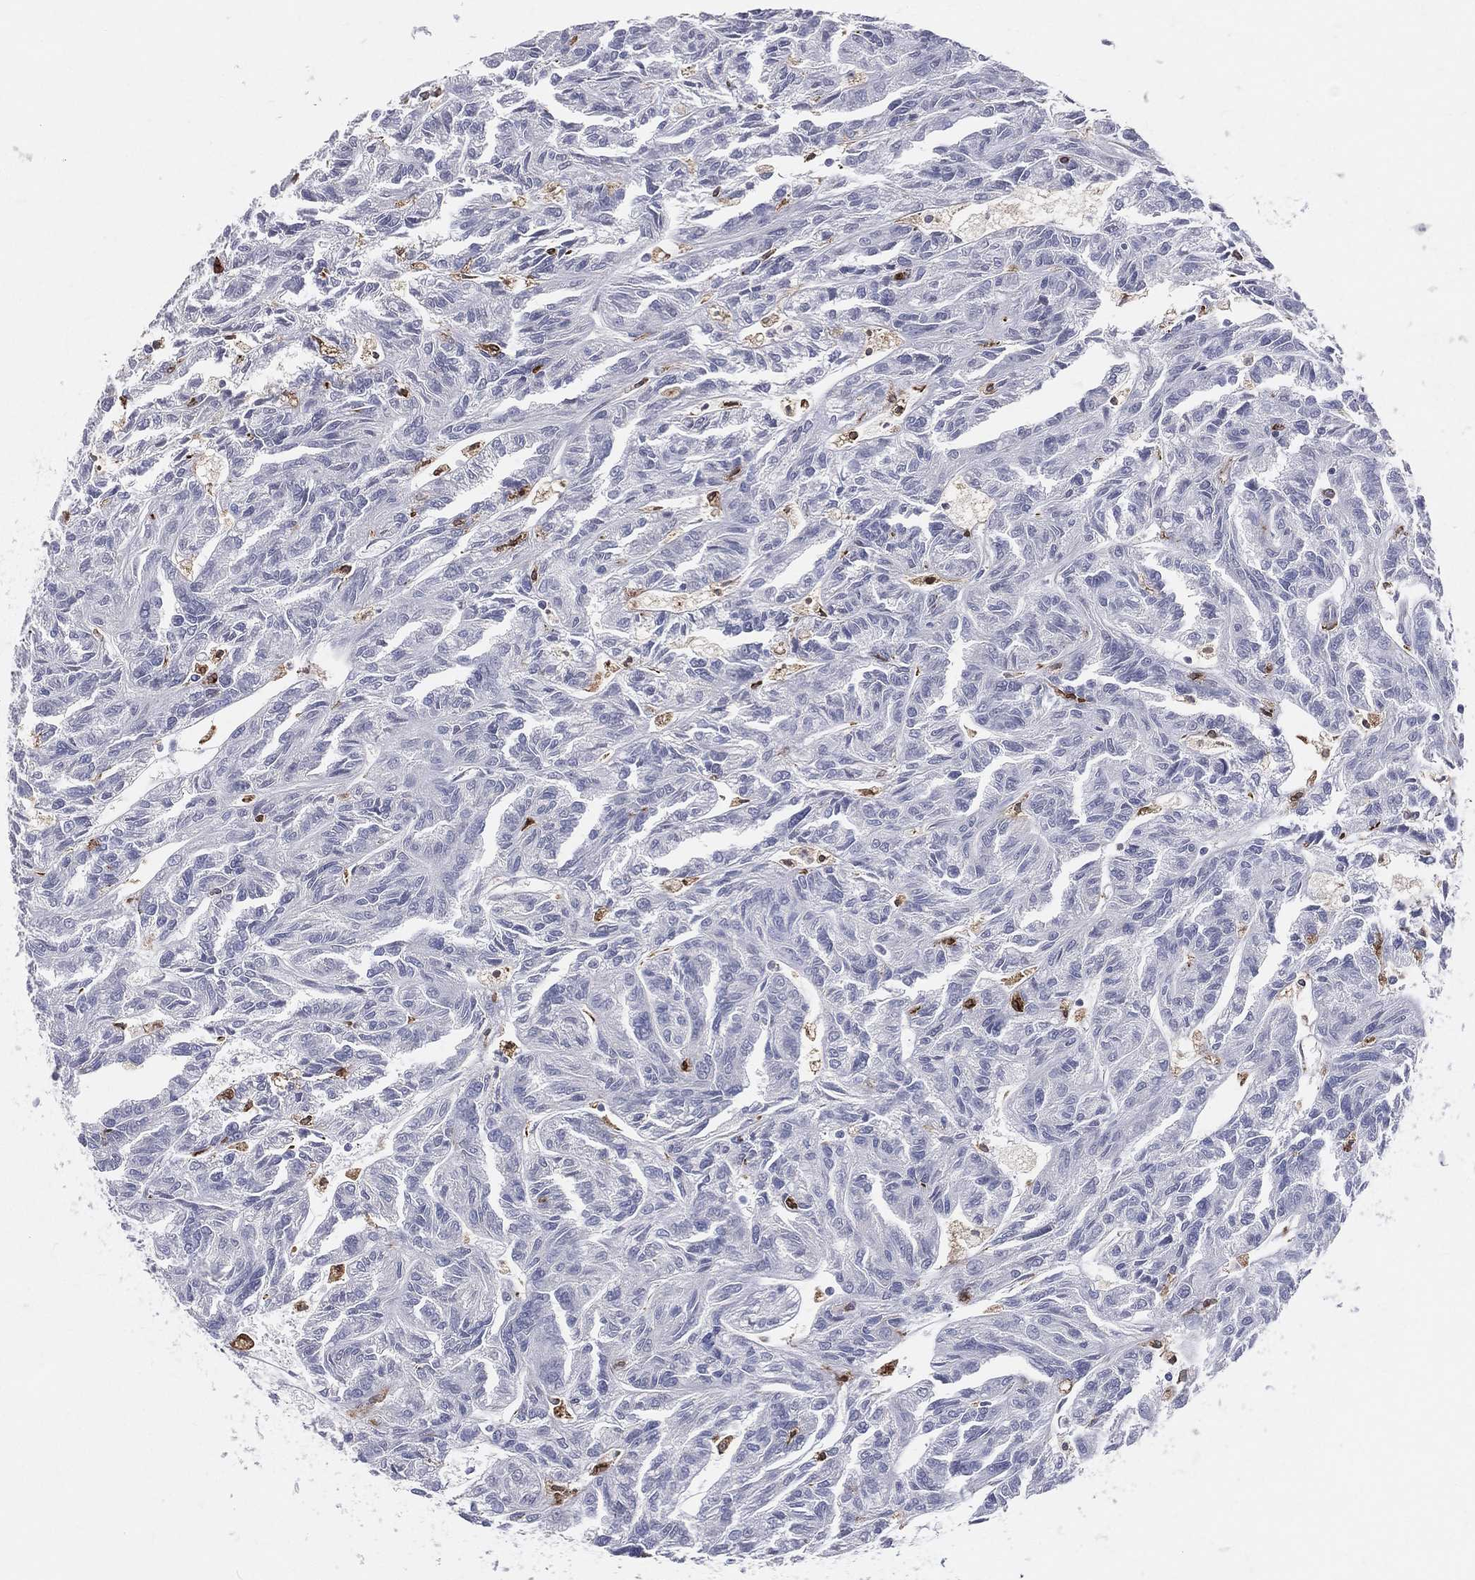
{"staining": {"intensity": "negative", "quantity": "none", "location": "none"}, "tissue": "renal cancer", "cell_type": "Tumor cells", "image_type": "cancer", "snomed": [{"axis": "morphology", "description": "Adenocarcinoma, NOS"}, {"axis": "topography", "description": "Kidney"}], "caption": "Immunohistochemistry of human adenocarcinoma (renal) exhibits no positivity in tumor cells. (DAB immunohistochemistry with hematoxylin counter stain).", "gene": "CD74", "patient": {"sex": "male", "age": 79}}